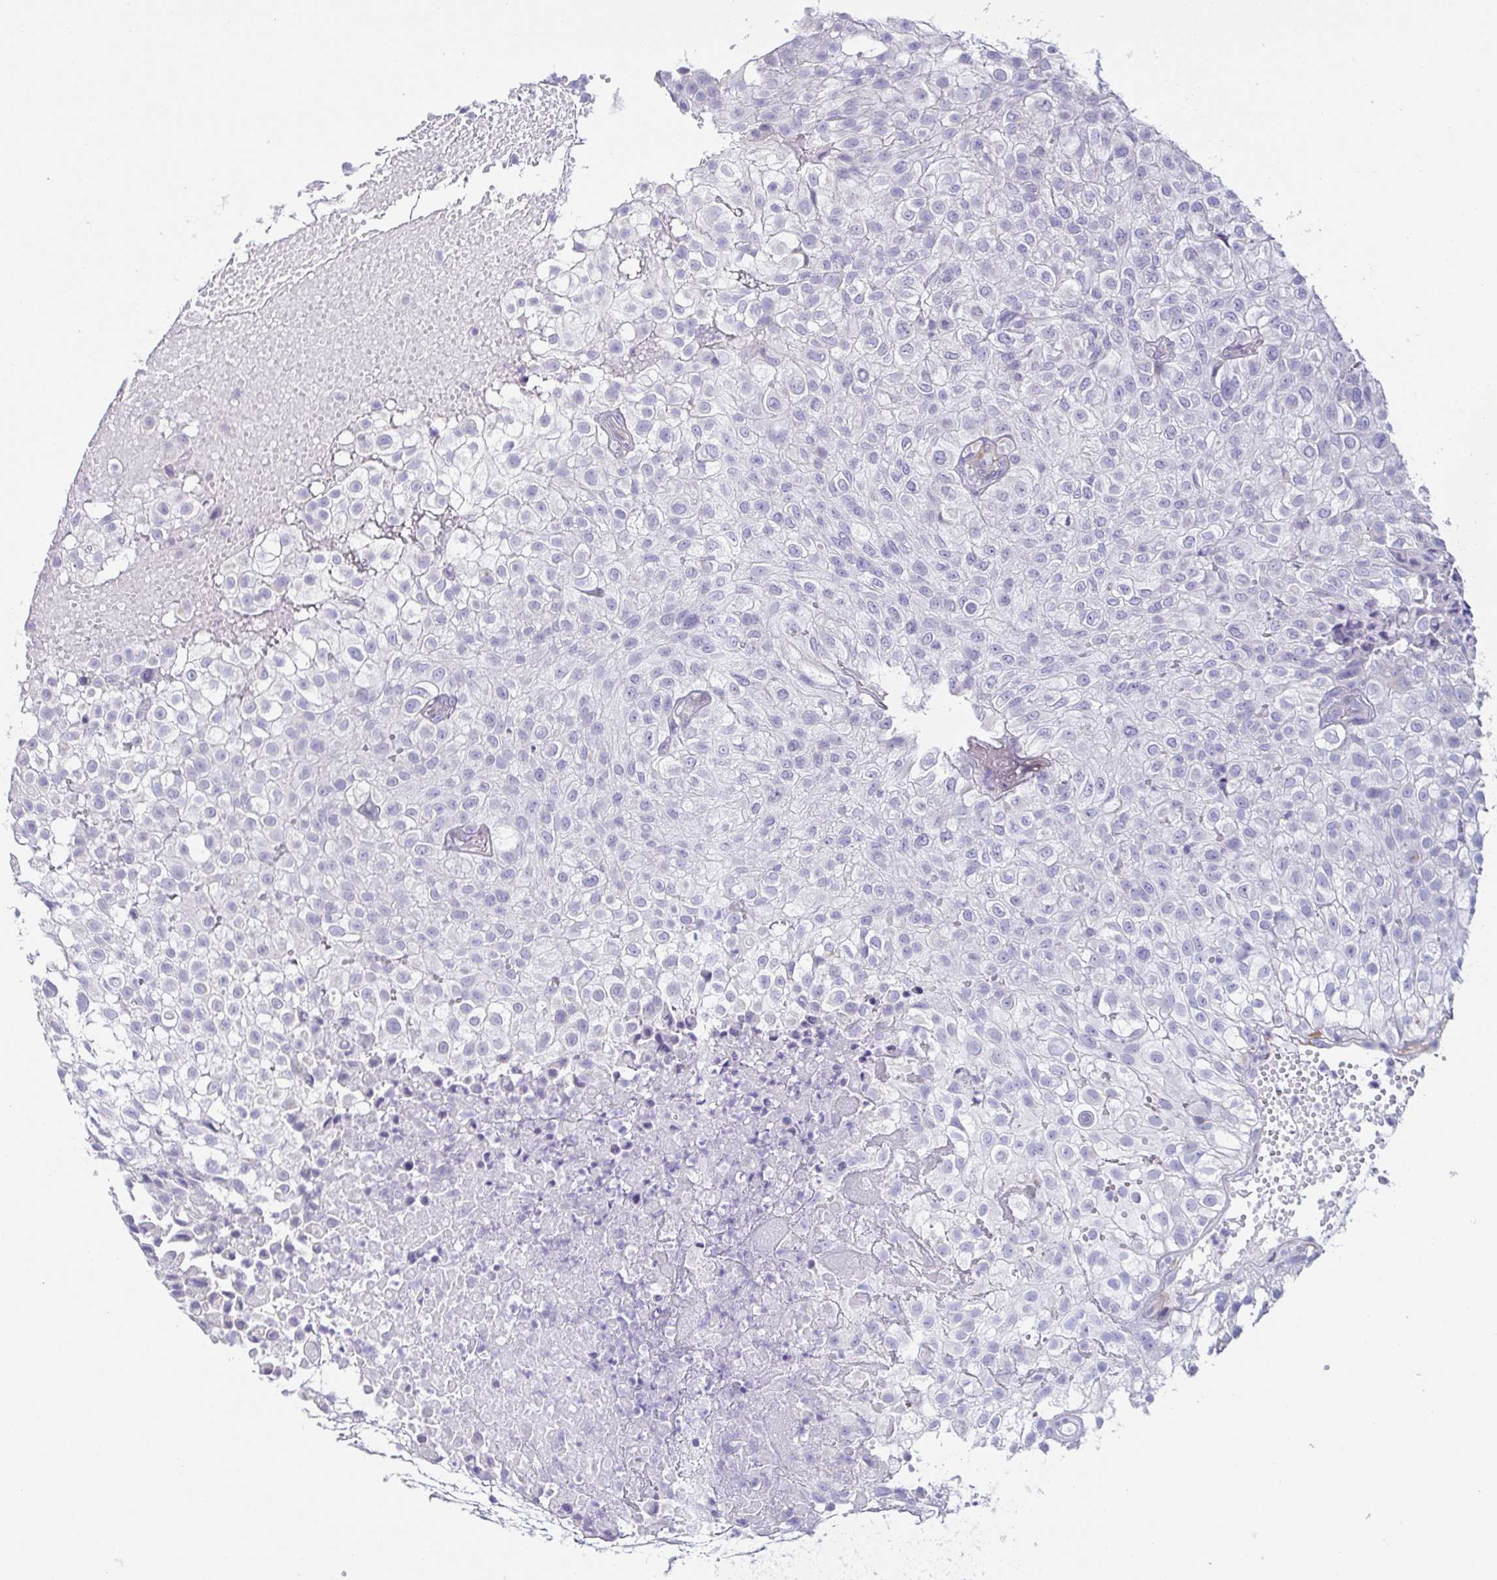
{"staining": {"intensity": "negative", "quantity": "none", "location": "none"}, "tissue": "urothelial cancer", "cell_type": "Tumor cells", "image_type": "cancer", "snomed": [{"axis": "morphology", "description": "Urothelial carcinoma, High grade"}, {"axis": "topography", "description": "Urinary bladder"}], "caption": "Urothelial cancer stained for a protein using immunohistochemistry demonstrates no positivity tumor cells.", "gene": "PRR27", "patient": {"sex": "male", "age": 56}}